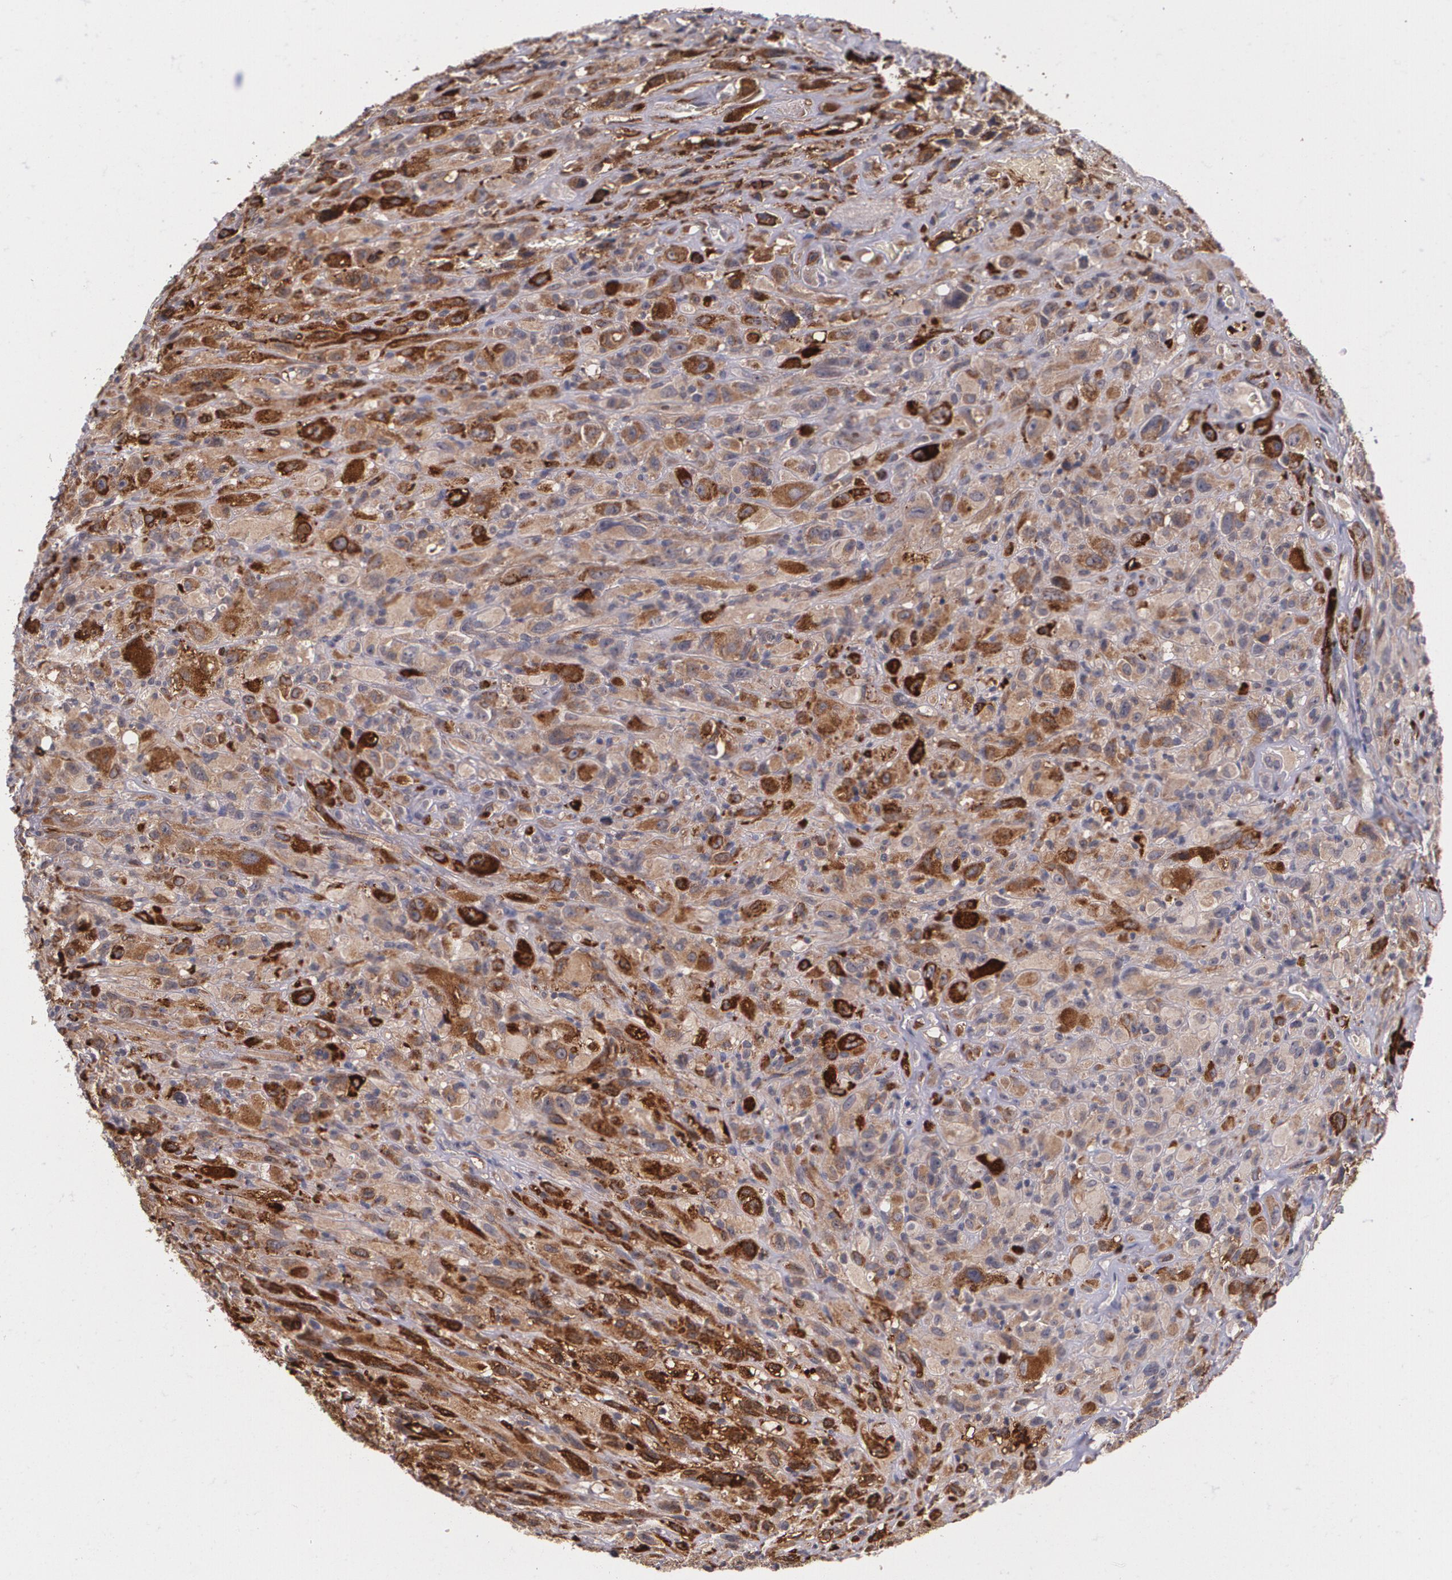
{"staining": {"intensity": "strong", "quantity": ">75%", "location": "cytoplasmic/membranous"}, "tissue": "glioma", "cell_type": "Tumor cells", "image_type": "cancer", "snomed": [{"axis": "morphology", "description": "Glioma, malignant, High grade"}, {"axis": "topography", "description": "Brain"}], "caption": "A brown stain highlights strong cytoplasmic/membranous expression of a protein in human glioma tumor cells.", "gene": "IFNGR2", "patient": {"sex": "male", "age": 48}}